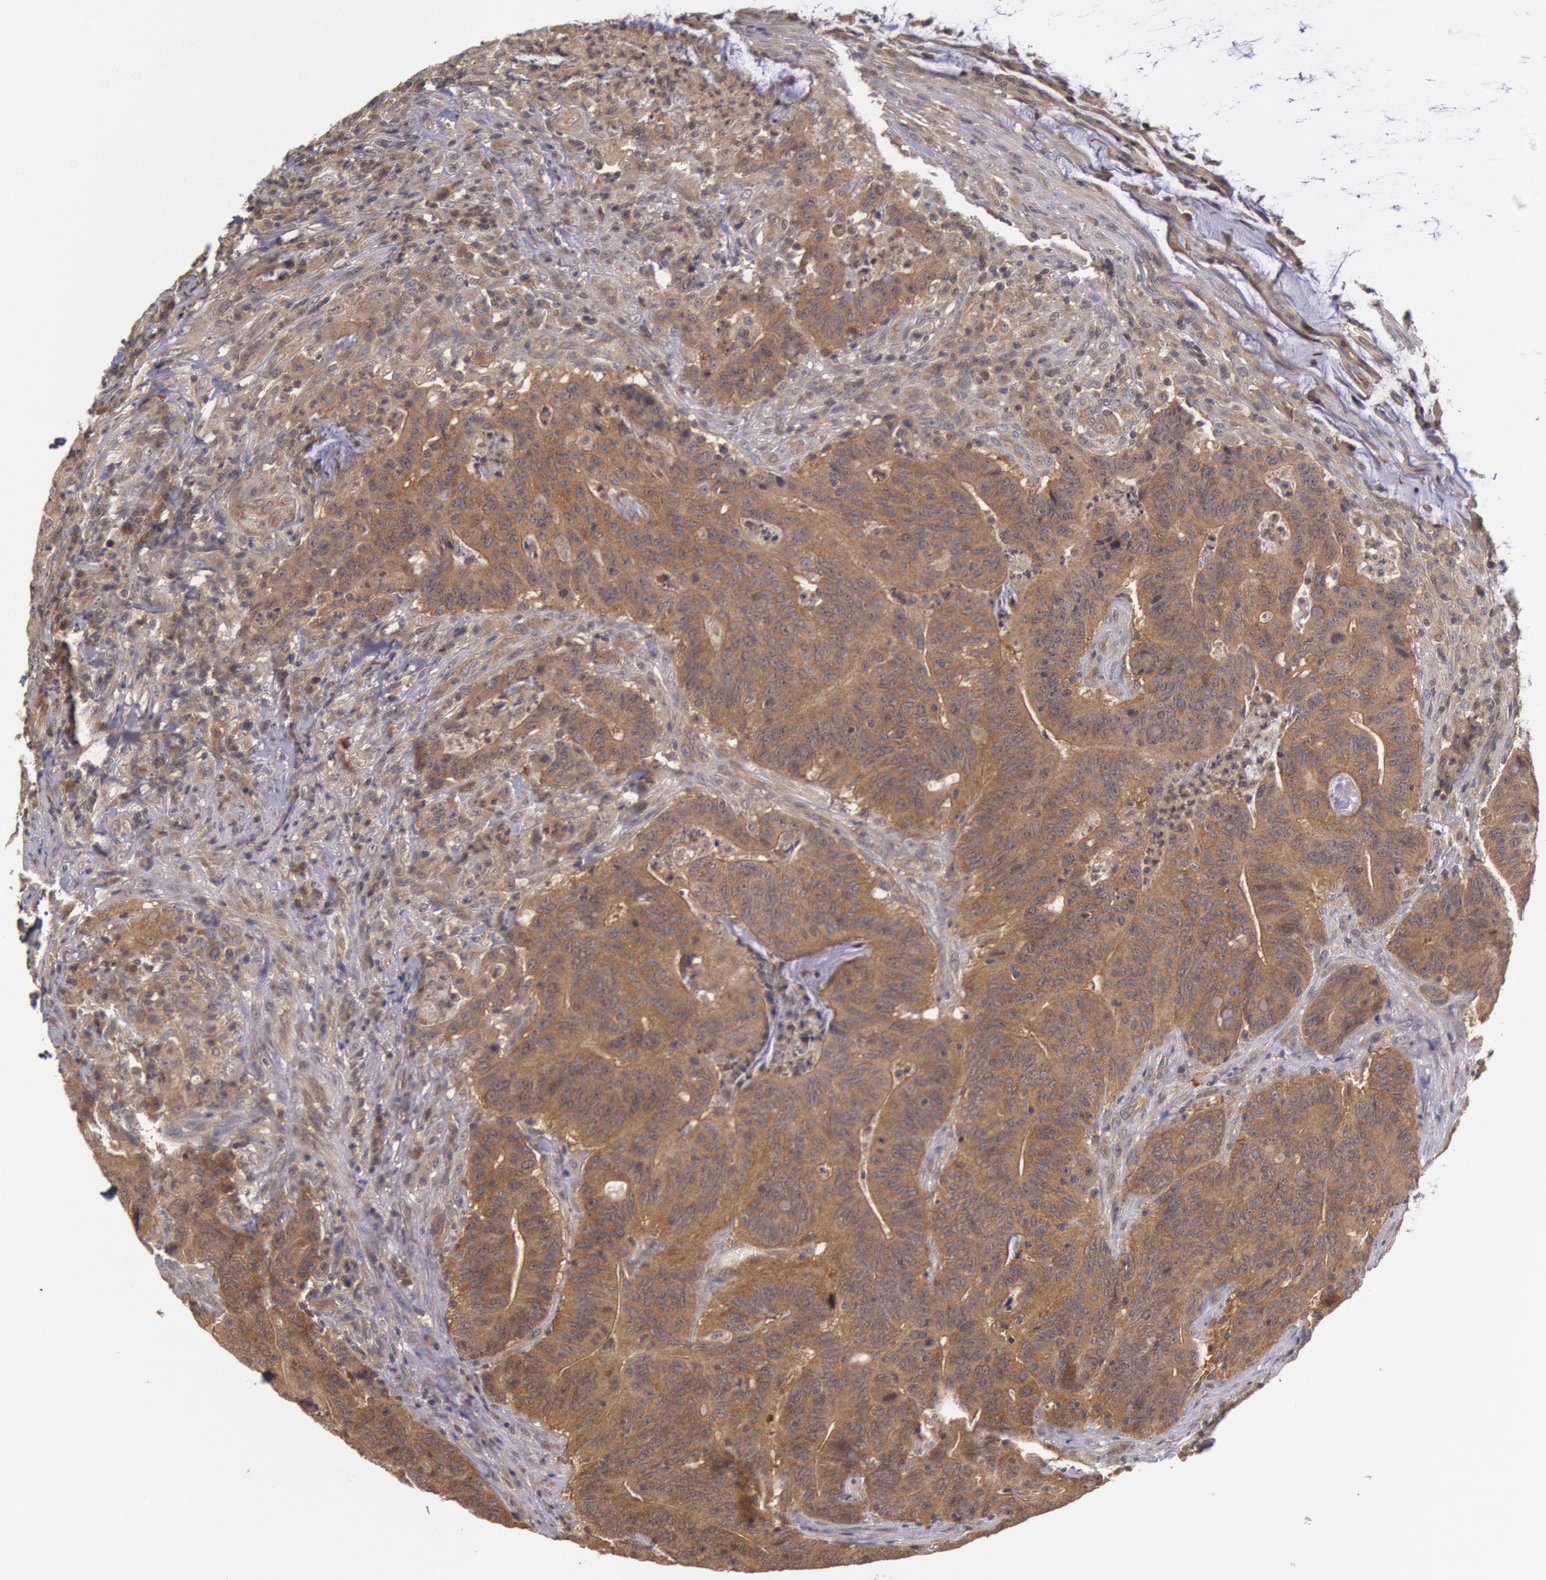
{"staining": {"intensity": "moderate", "quantity": ">75%", "location": "cytoplasmic/membranous"}, "tissue": "colorectal cancer", "cell_type": "Tumor cells", "image_type": "cancer", "snomed": [{"axis": "morphology", "description": "Adenocarcinoma, NOS"}, {"axis": "topography", "description": "Colon"}], "caption": "Human colorectal cancer (adenocarcinoma) stained with a protein marker reveals moderate staining in tumor cells.", "gene": "BRAF", "patient": {"sex": "male", "age": 54}}